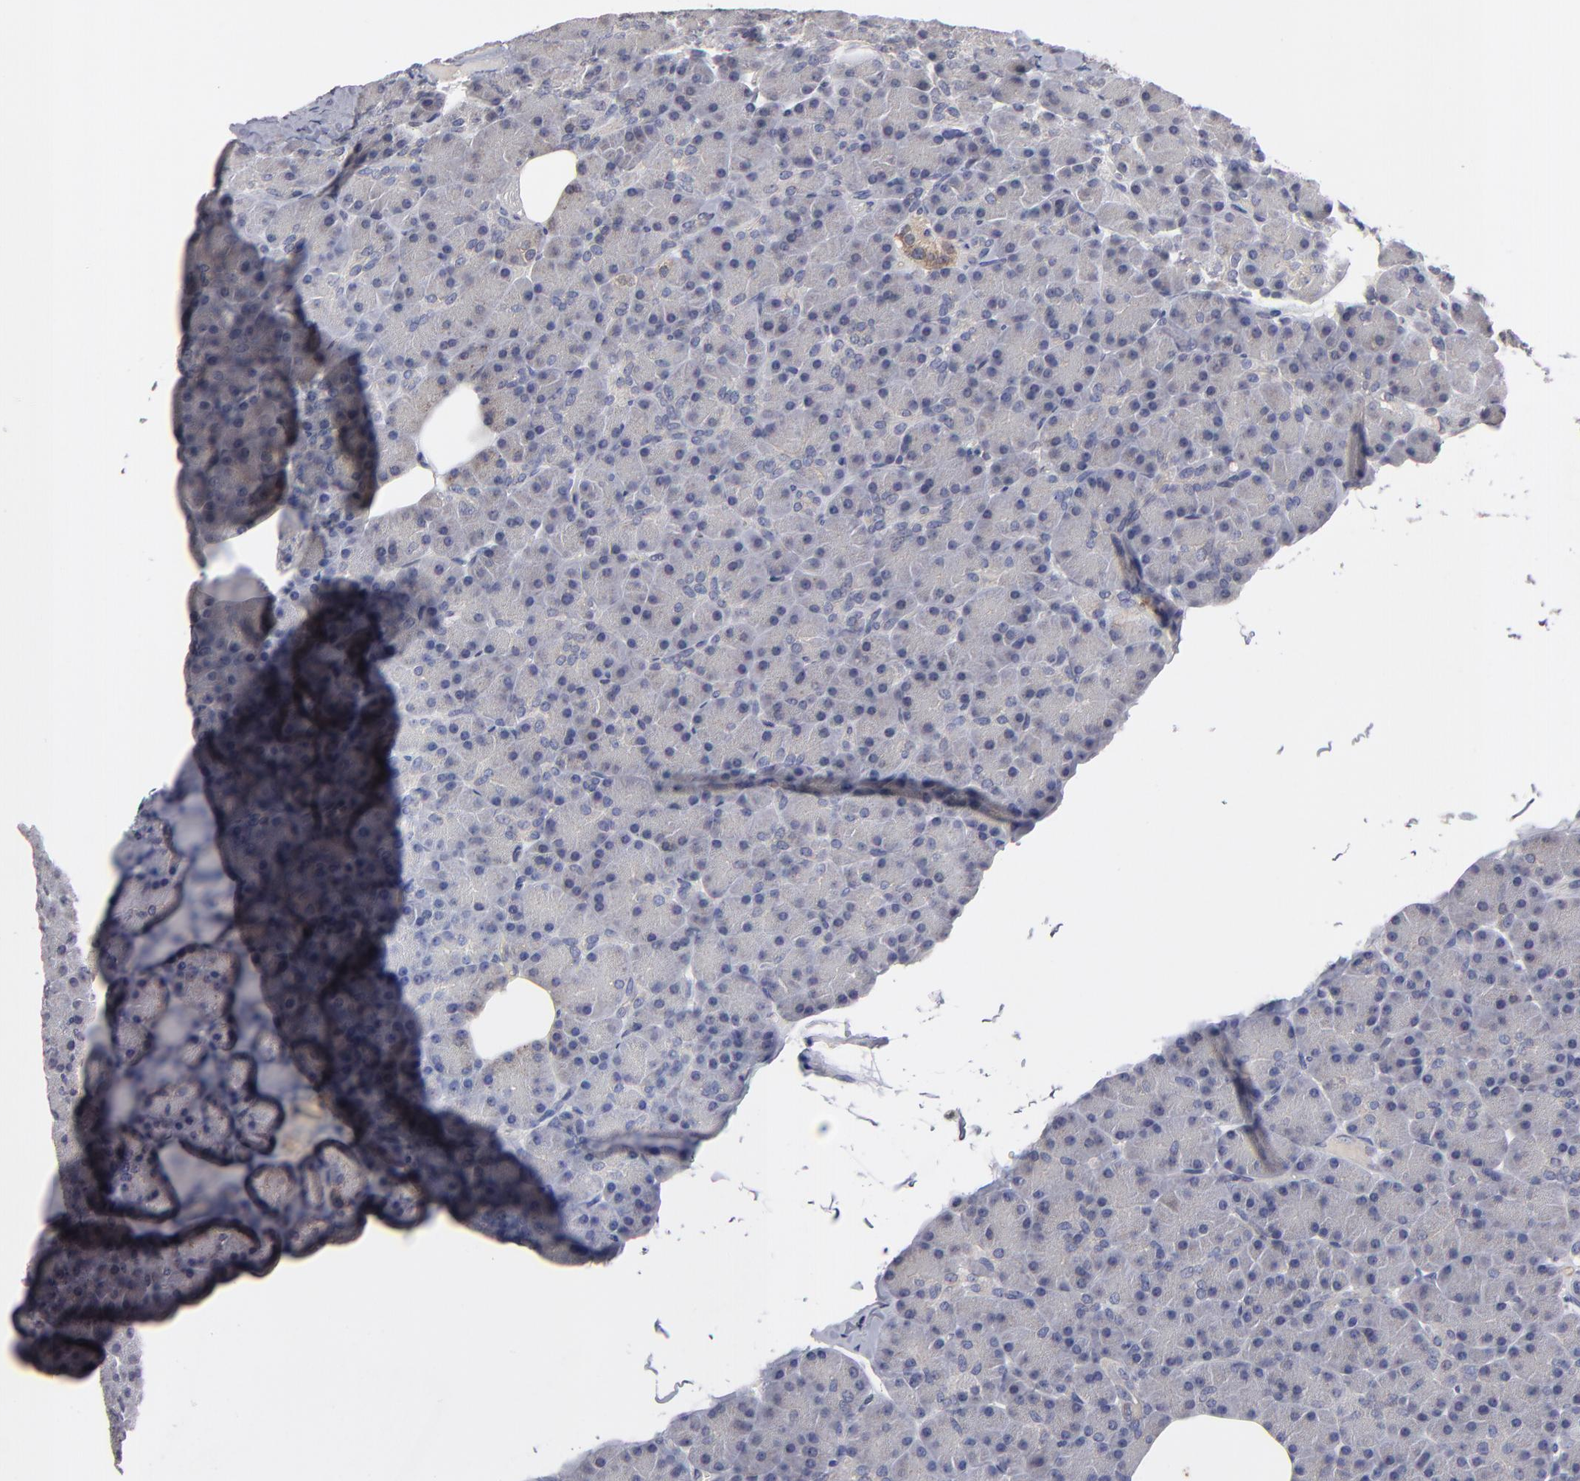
{"staining": {"intensity": "weak", "quantity": ">75%", "location": "cytoplasmic/membranous"}, "tissue": "pancreas", "cell_type": "Exocrine glandular cells", "image_type": "normal", "snomed": [{"axis": "morphology", "description": "Normal tissue, NOS"}, {"axis": "topography", "description": "Pancreas"}], "caption": "Benign pancreas was stained to show a protein in brown. There is low levels of weak cytoplasmic/membranous positivity in about >75% of exocrine glandular cells. Using DAB (brown) and hematoxylin (blue) stains, captured at high magnification using brightfield microscopy.", "gene": "CEP97", "patient": {"sex": "female", "age": 43}}